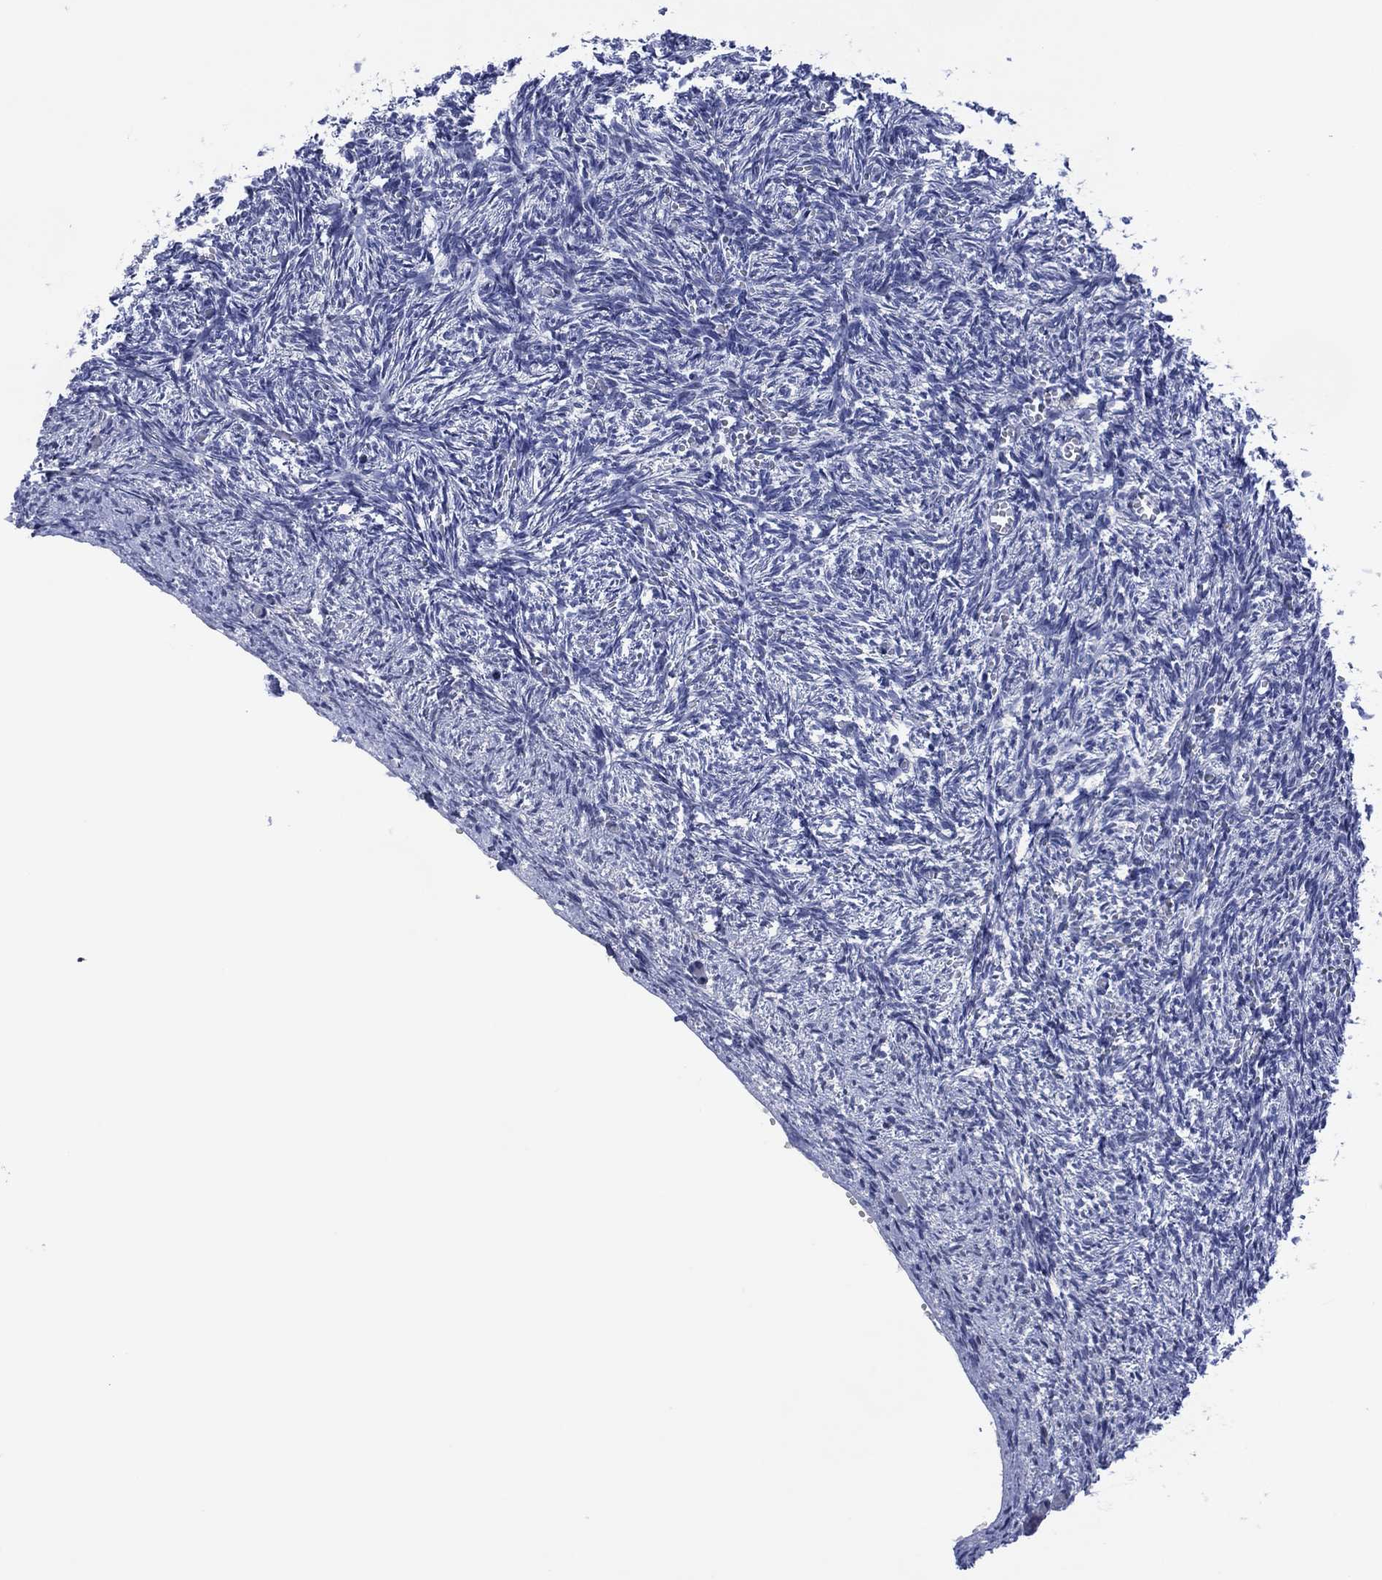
{"staining": {"intensity": "negative", "quantity": "none", "location": "none"}, "tissue": "ovary", "cell_type": "Ovarian stroma cells", "image_type": "normal", "snomed": [{"axis": "morphology", "description": "Normal tissue, NOS"}, {"axis": "topography", "description": "Ovary"}], "caption": "IHC image of benign ovary: ovary stained with DAB demonstrates no significant protein positivity in ovarian stroma cells. The staining is performed using DAB (3,3'-diaminobenzidine) brown chromogen with nuclei counter-stained in using hematoxylin.", "gene": "USP26", "patient": {"sex": "female", "age": 43}}